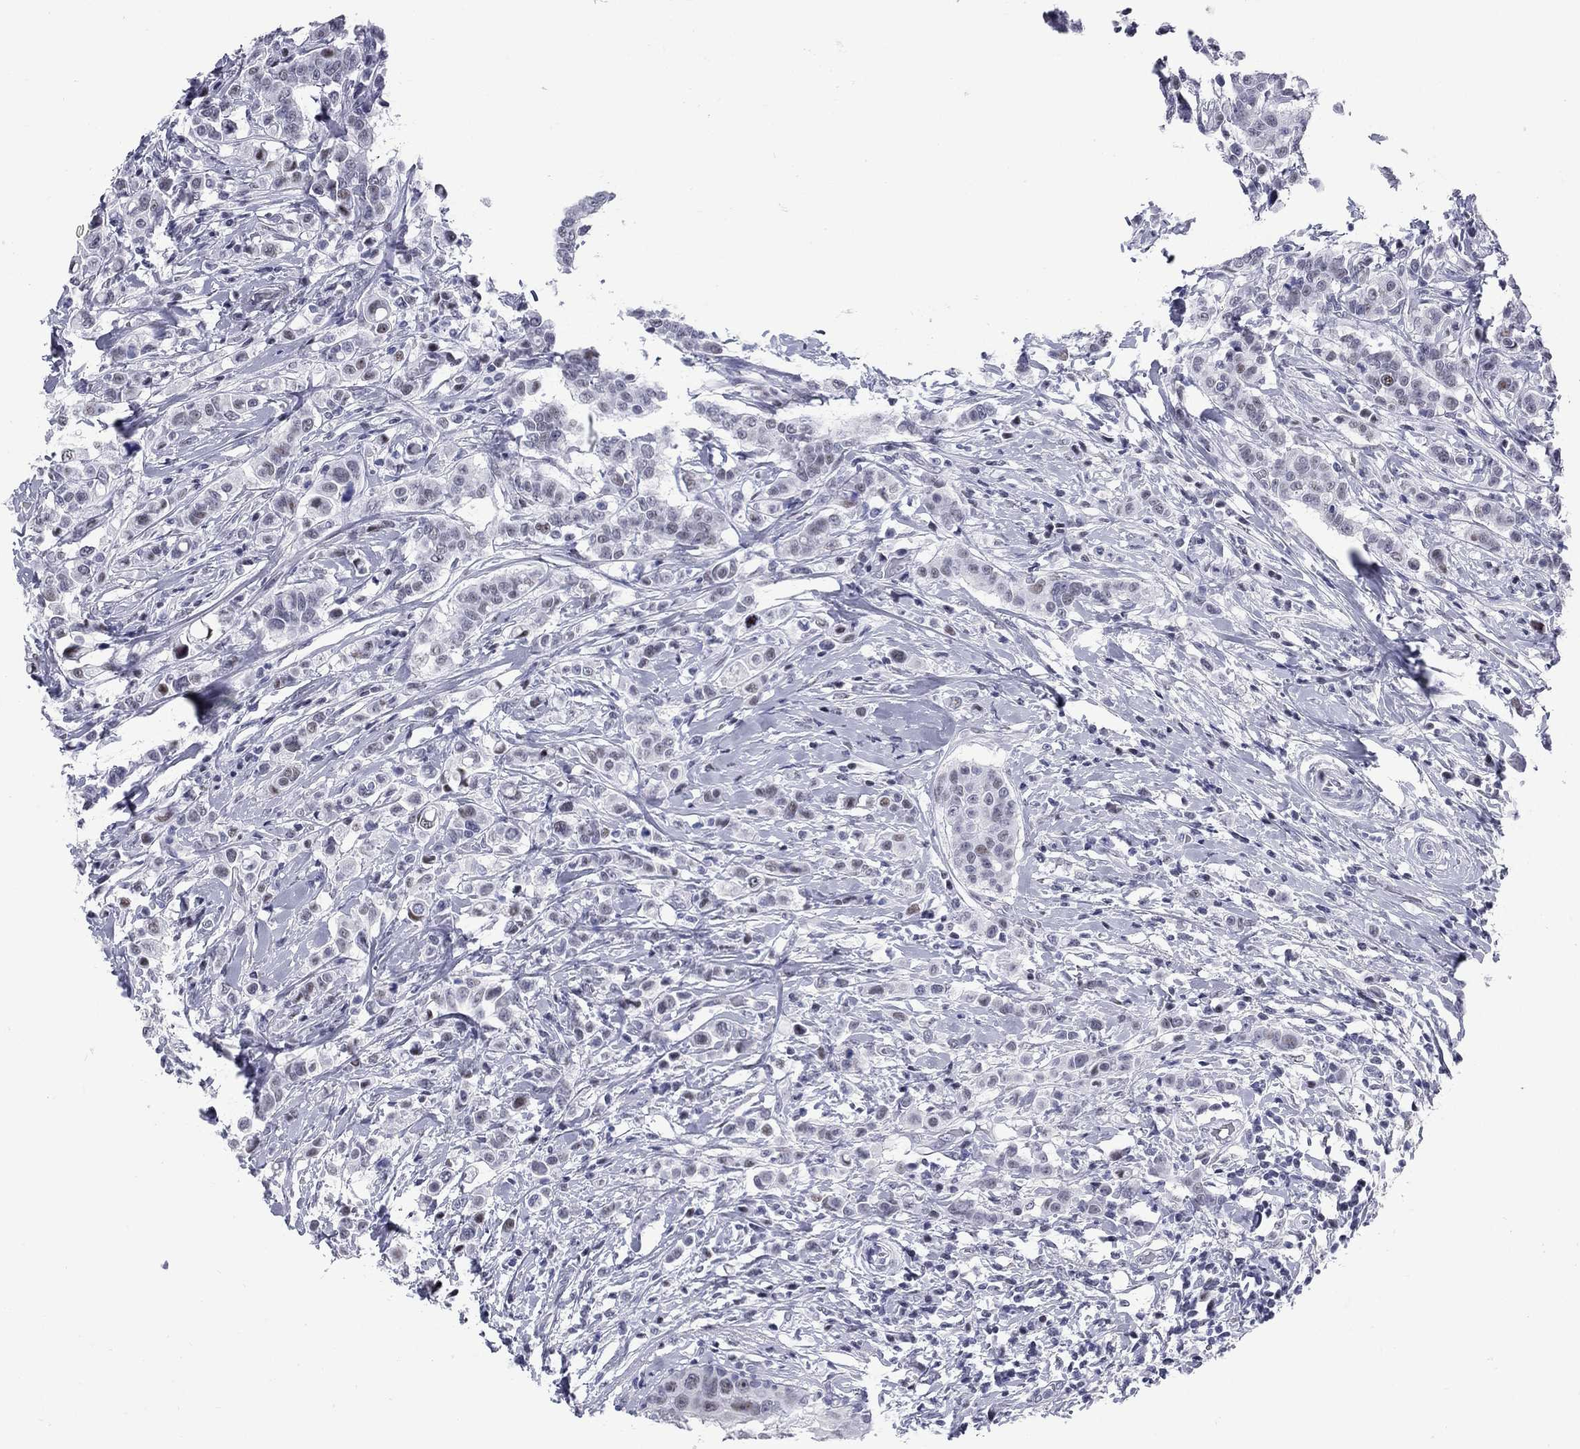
{"staining": {"intensity": "moderate", "quantity": "<25%", "location": "nuclear"}, "tissue": "breast cancer", "cell_type": "Tumor cells", "image_type": "cancer", "snomed": [{"axis": "morphology", "description": "Duct carcinoma"}, {"axis": "topography", "description": "Breast"}], "caption": "The immunohistochemical stain highlights moderate nuclear expression in tumor cells of infiltrating ductal carcinoma (breast) tissue.", "gene": "ASF1B", "patient": {"sex": "female", "age": 27}}